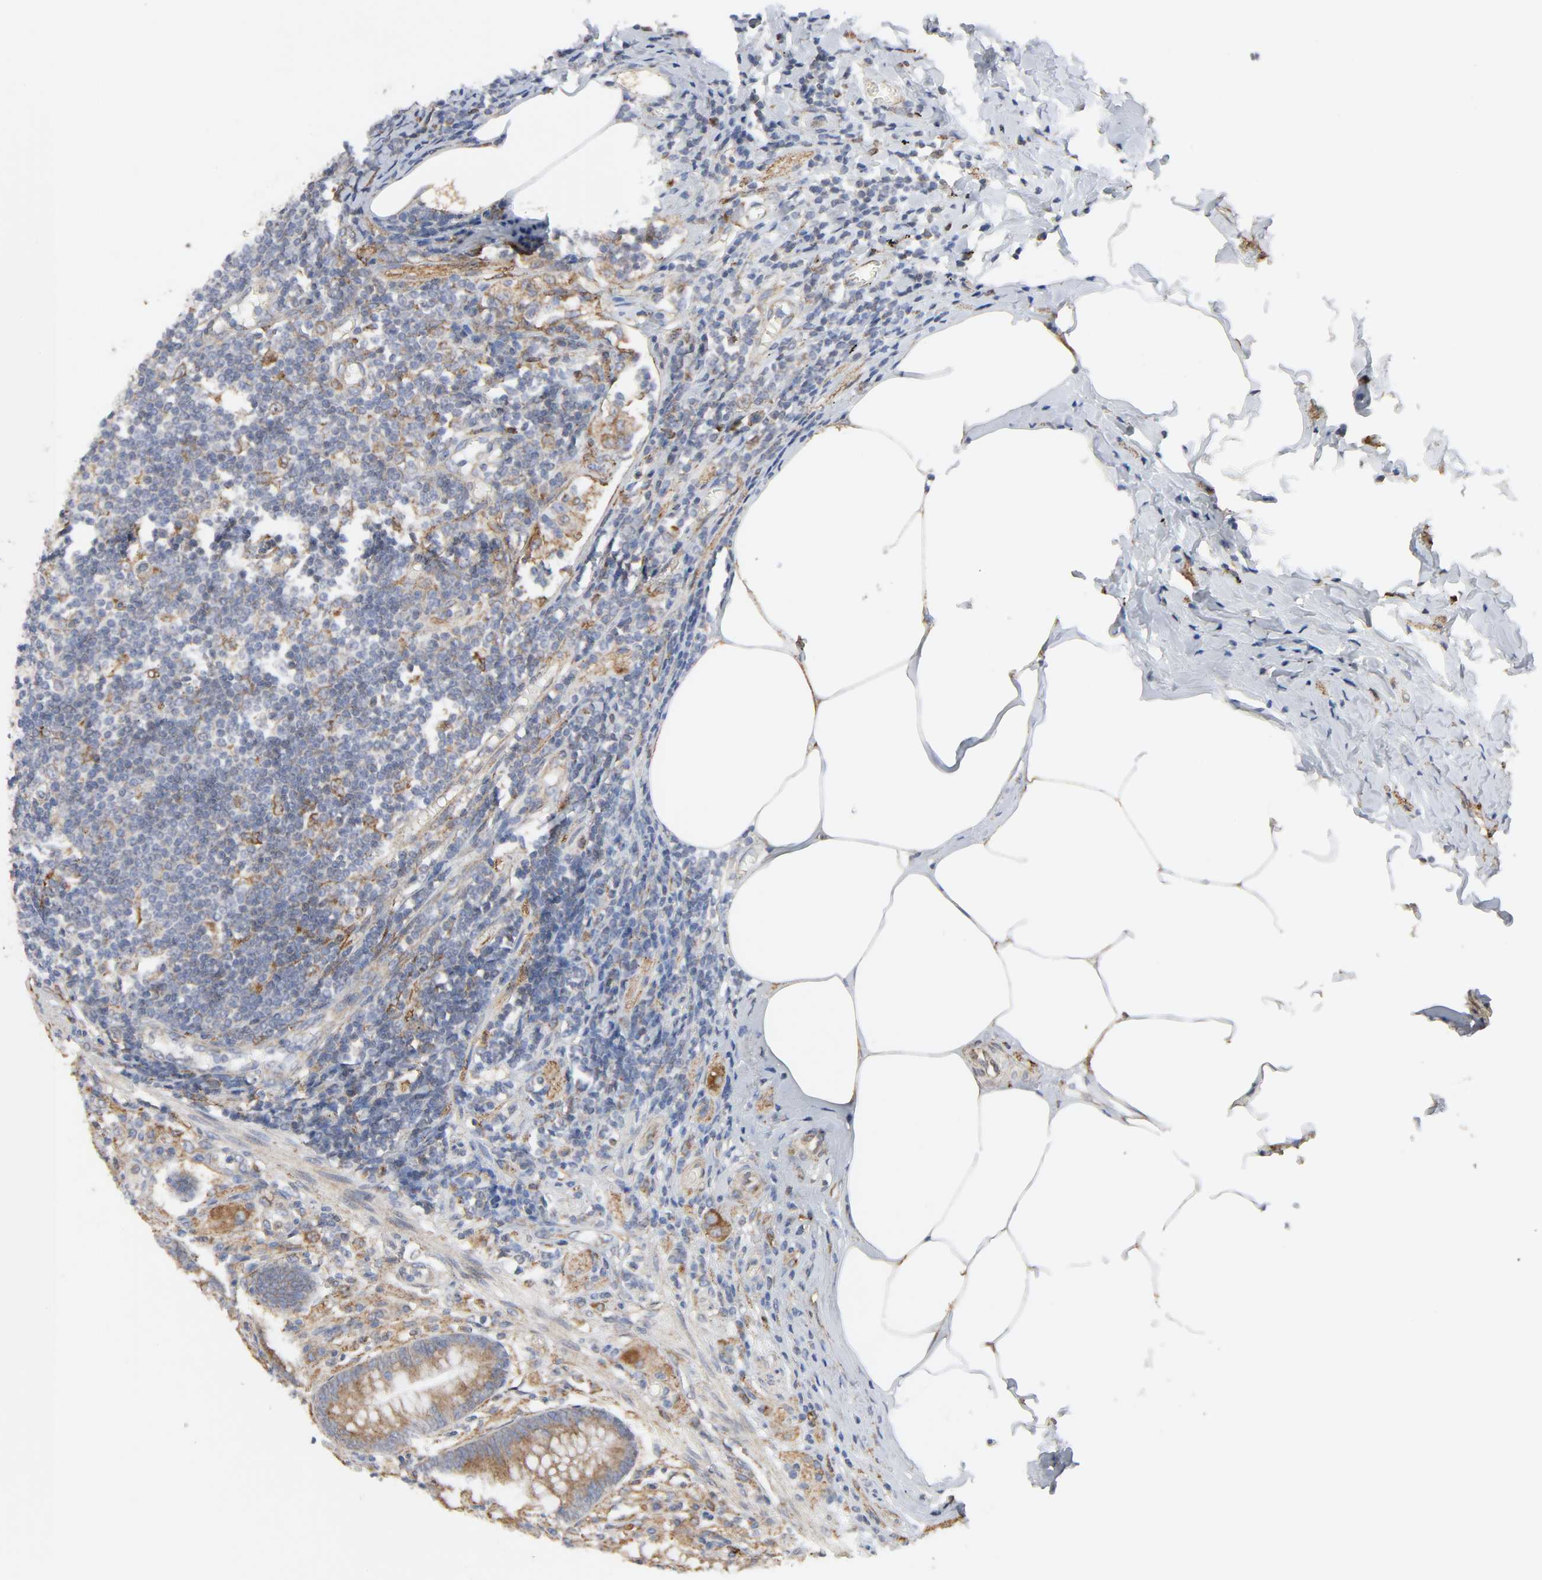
{"staining": {"intensity": "strong", "quantity": ">75%", "location": "cytoplasmic/membranous"}, "tissue": "appendix", "cell_type": "Glandular cells", "image_type": "normal", "snomed": [{"axis": "morphology", "description": "Normal tissue, NOS"}, {"axis": "morphology", "description": "Inflammation, NOS"}, {"axis": "topography", "description": "Appendix"}], "caption": "The image shows staining of unremarkable appendix, revealing strong cytoplasmic/membranous protein staining (brown color) within glandular cells.", "gene": "POR", "patient": {"sex": "male", "age": 46}}